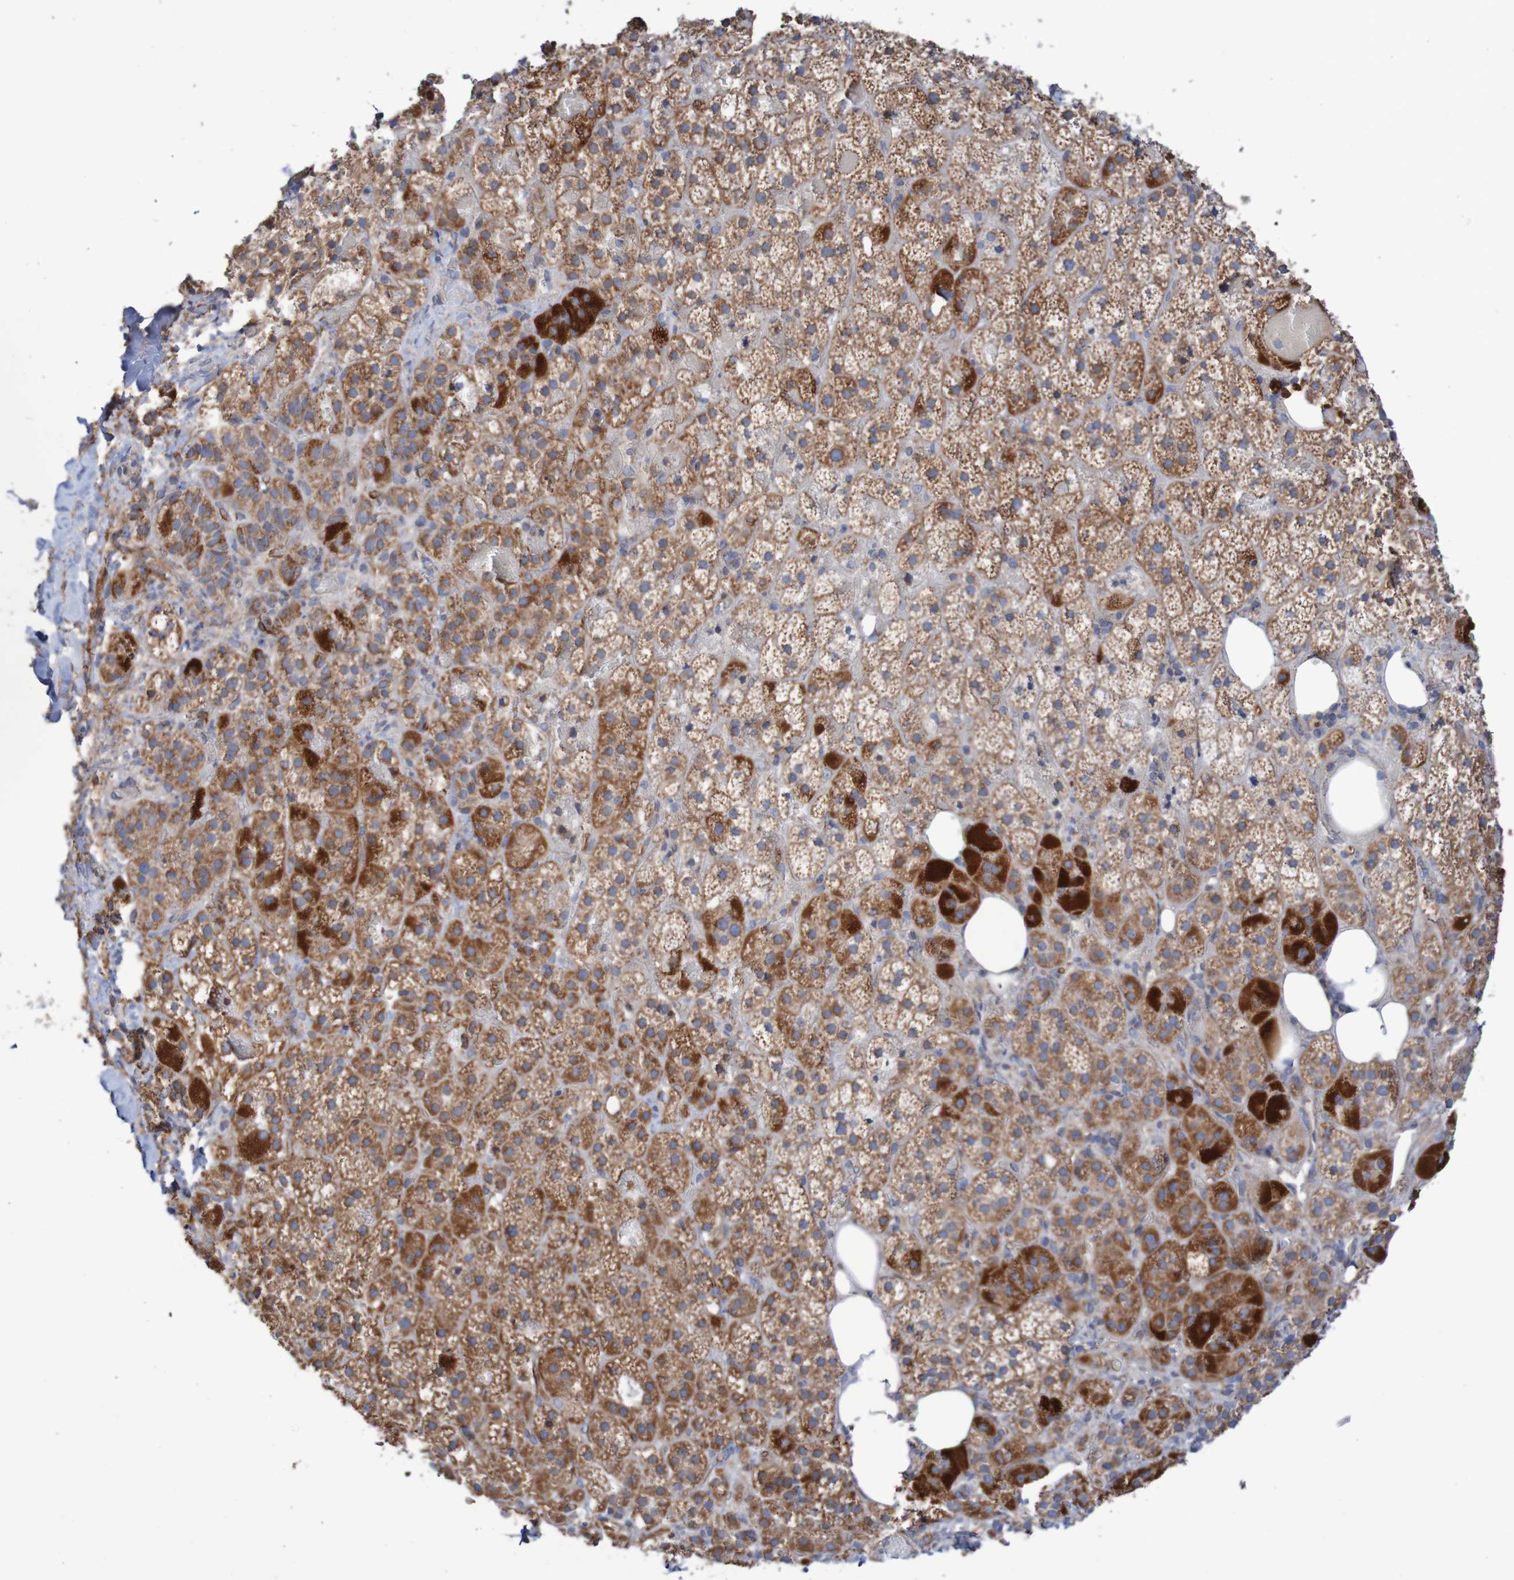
{"staining": {"intensity": "strong", "quantity": ">75%", "location": "cytoplasmic/membranous"}, "tissue": "adrenal gland", "cell_type": "Glandular cells", "image_type": "normal", "snomed": [{"axis": "morphology", "description": "Normal tissue, NOS"}, {"axis": "topography", "description": "Adrenal gland"}], "caption": "Normal adrenal gland shows strong cytoplasmic/membranous staining in approximately >75% of glandular cells, visualized by immunohistochemistry. Nuclei are stained in blue.", "gene": "MMEL1", "patient": {"sex": "female", "age": 59}}